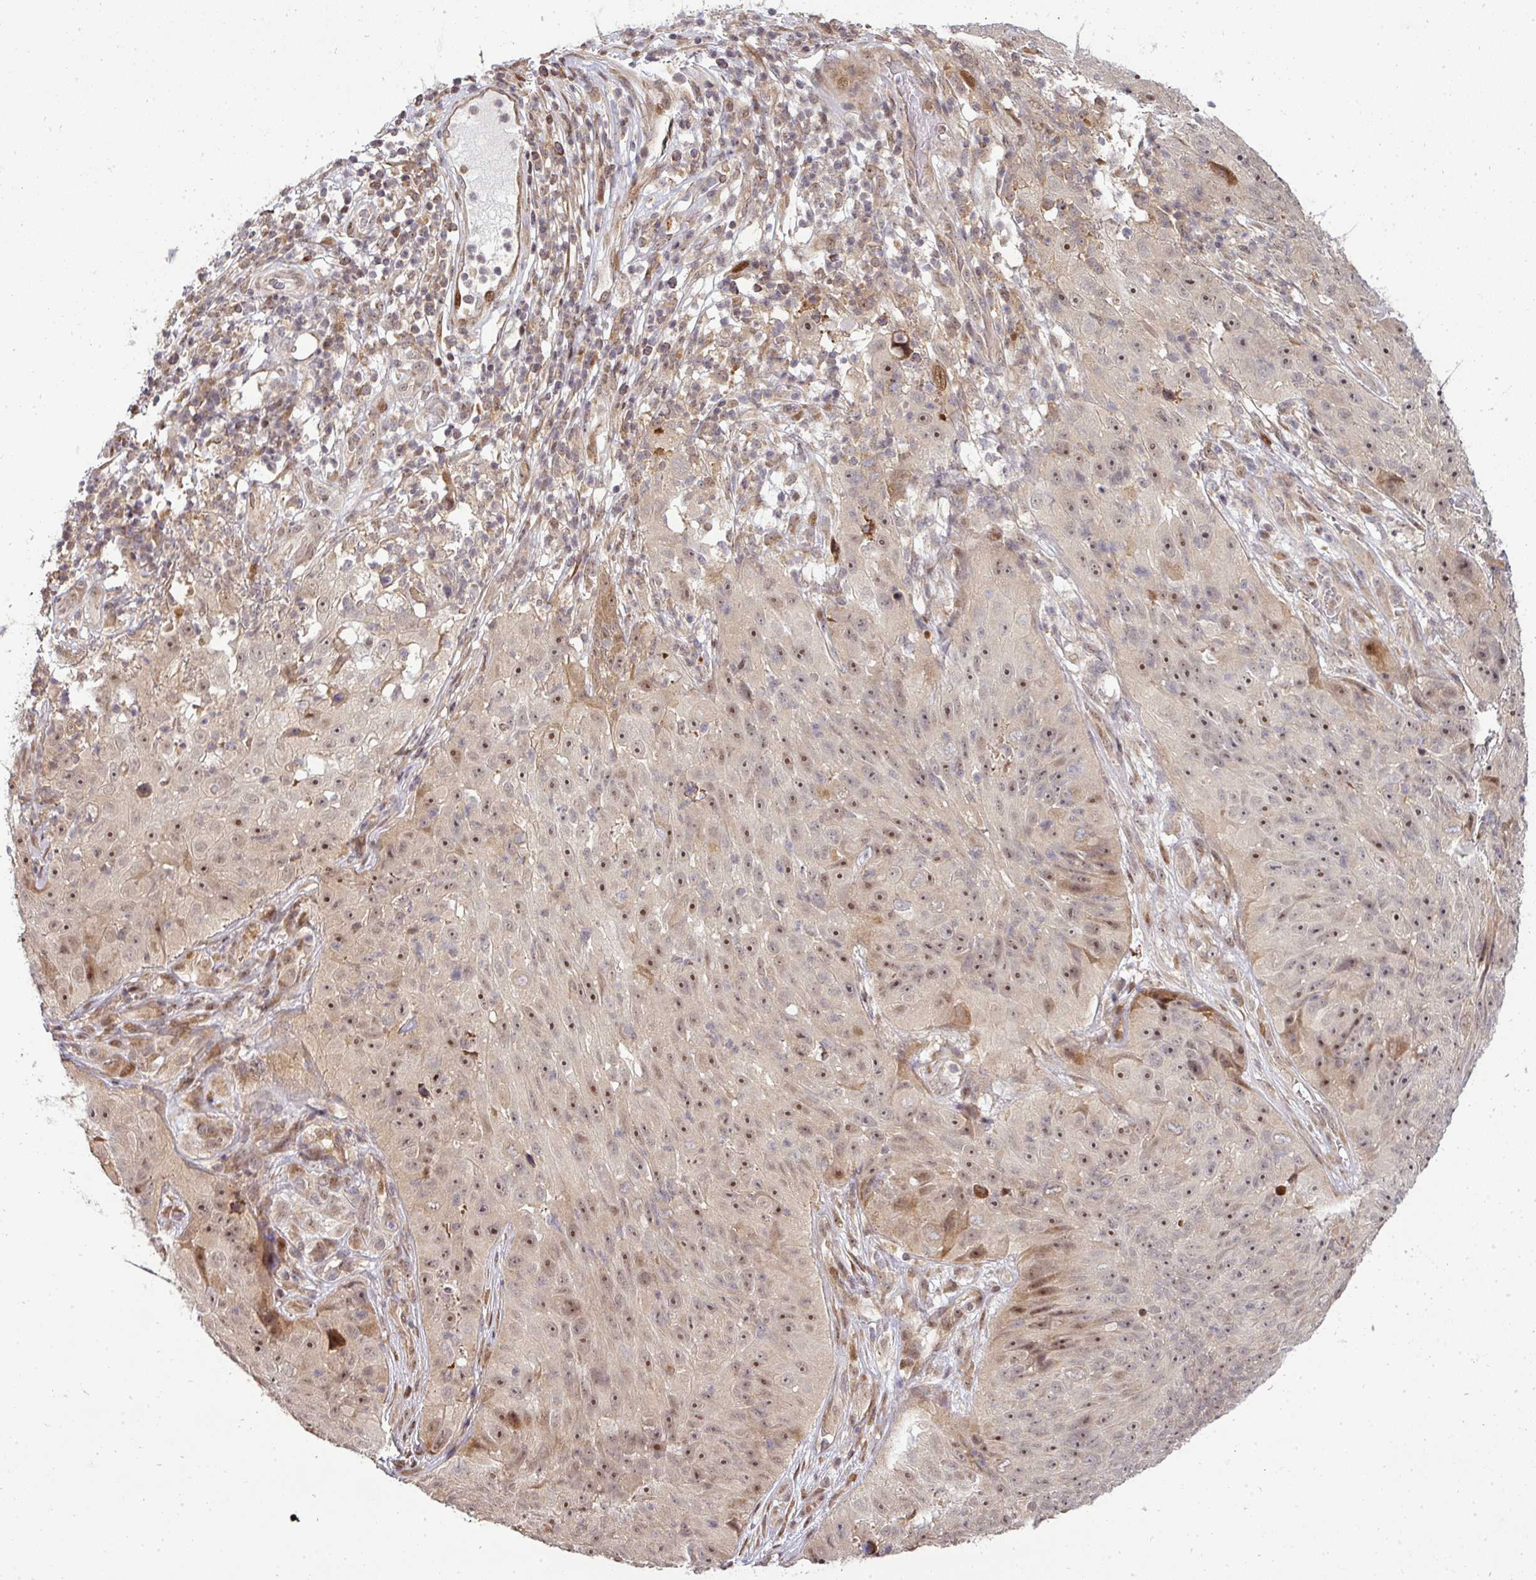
{"staining": {"intensity": "moderate", "quantity": ">75%", "location": "nuclear"}, "tissue": "skin cancer", "cell_type": "Tumor cells", "image_type": "cancer", "snomed": [{"axis": "morphology", "description": "Squamous cell carcinoma, NOS"}, {"axis": "topography", "description": "Skin"}], "caption": "Approximately >75% of tumor cells in human skin cancer show moderate nuclear protein positivity as visualized by brown immunohistochemical staining.", "gene": "PATZ1", "patient": {"sex": "female", "age": 87}}